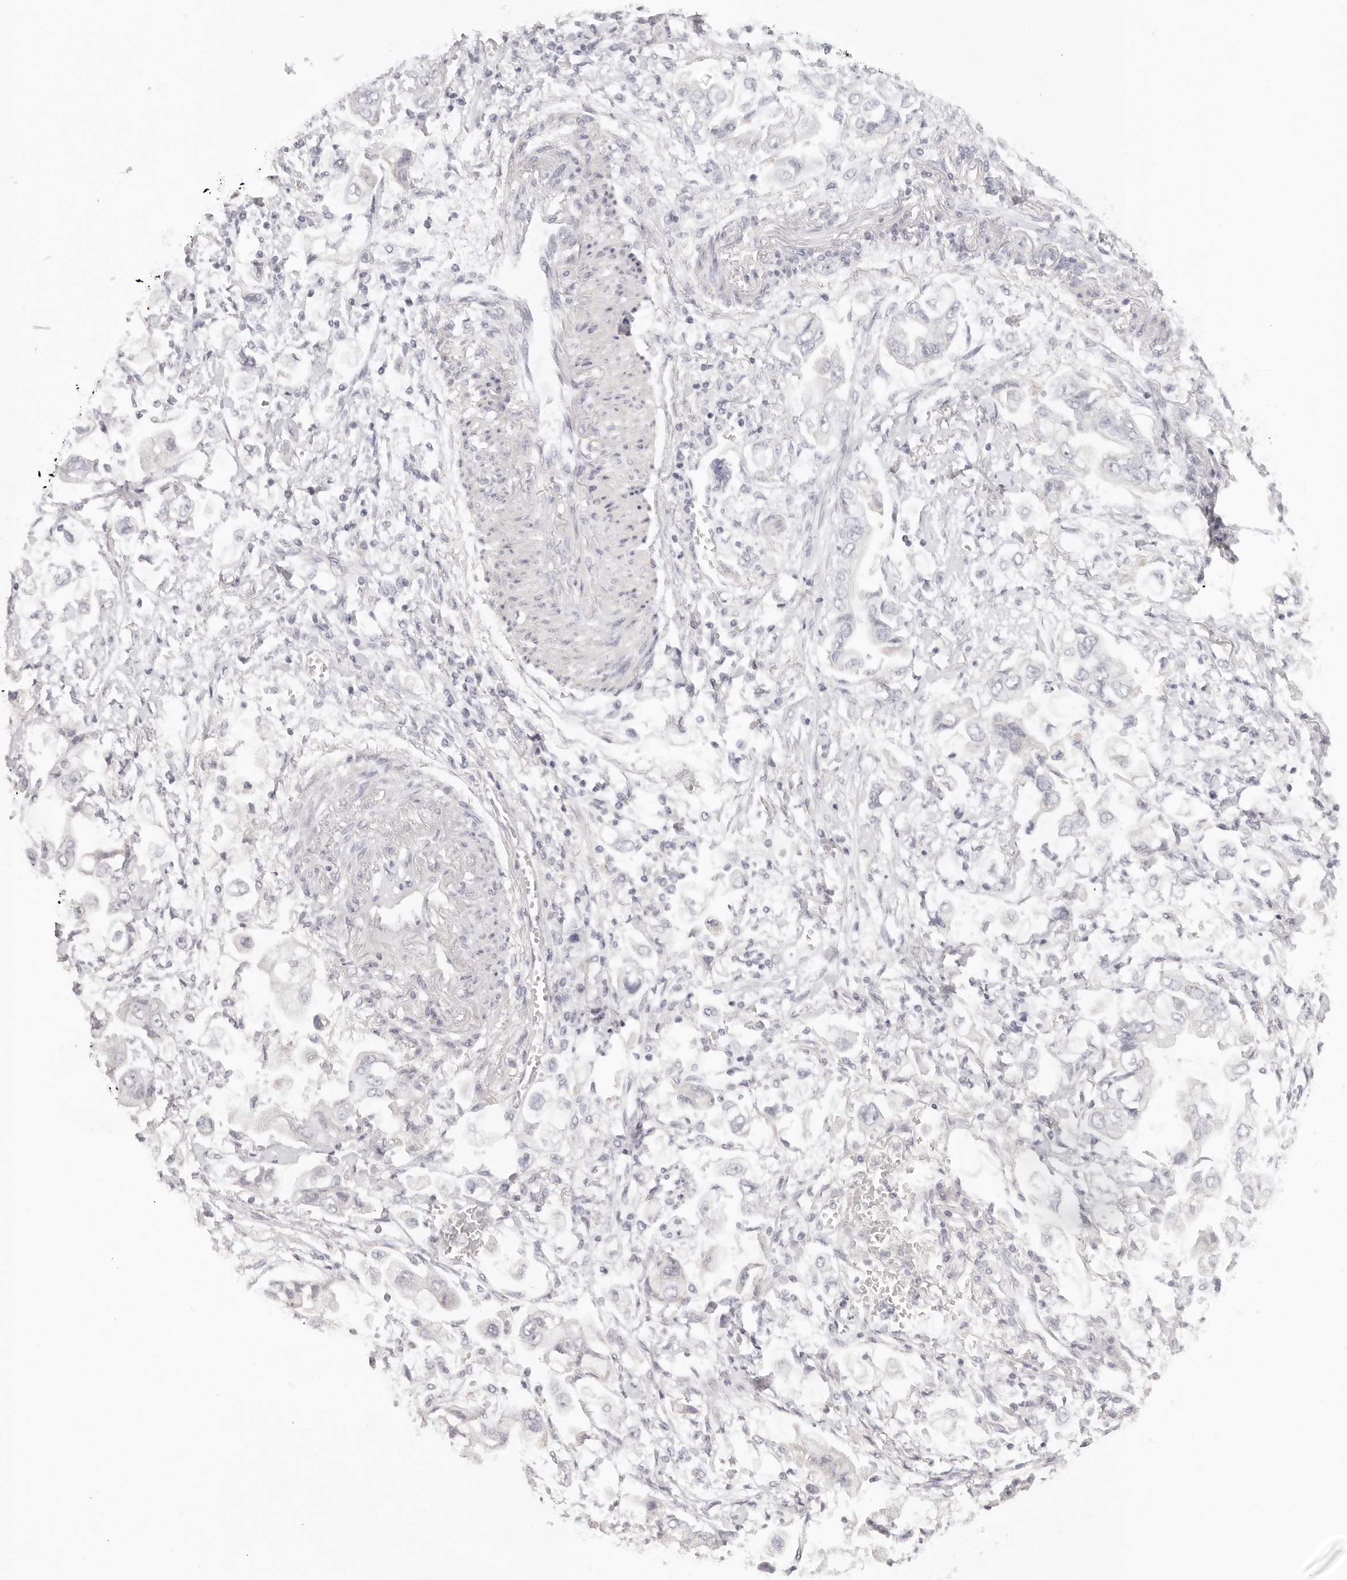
{"staining": {"intensity": "negative", "quantity": "none", "location": "none"}, "tissue": "stomach cancer", "cell_type": "Tumor cells", "image_type": "cancer", "snomed": [{"axis": "morphology", "description": "Adenocarcinoma, NOS"}, {"axis": "topography", "description": "Stomach"}], "caption": "IHC of human stomach cancer shows no positivity in tumor cells.", "gene": "RXFP1", "patient": {"sex": "male", "age": 62}}